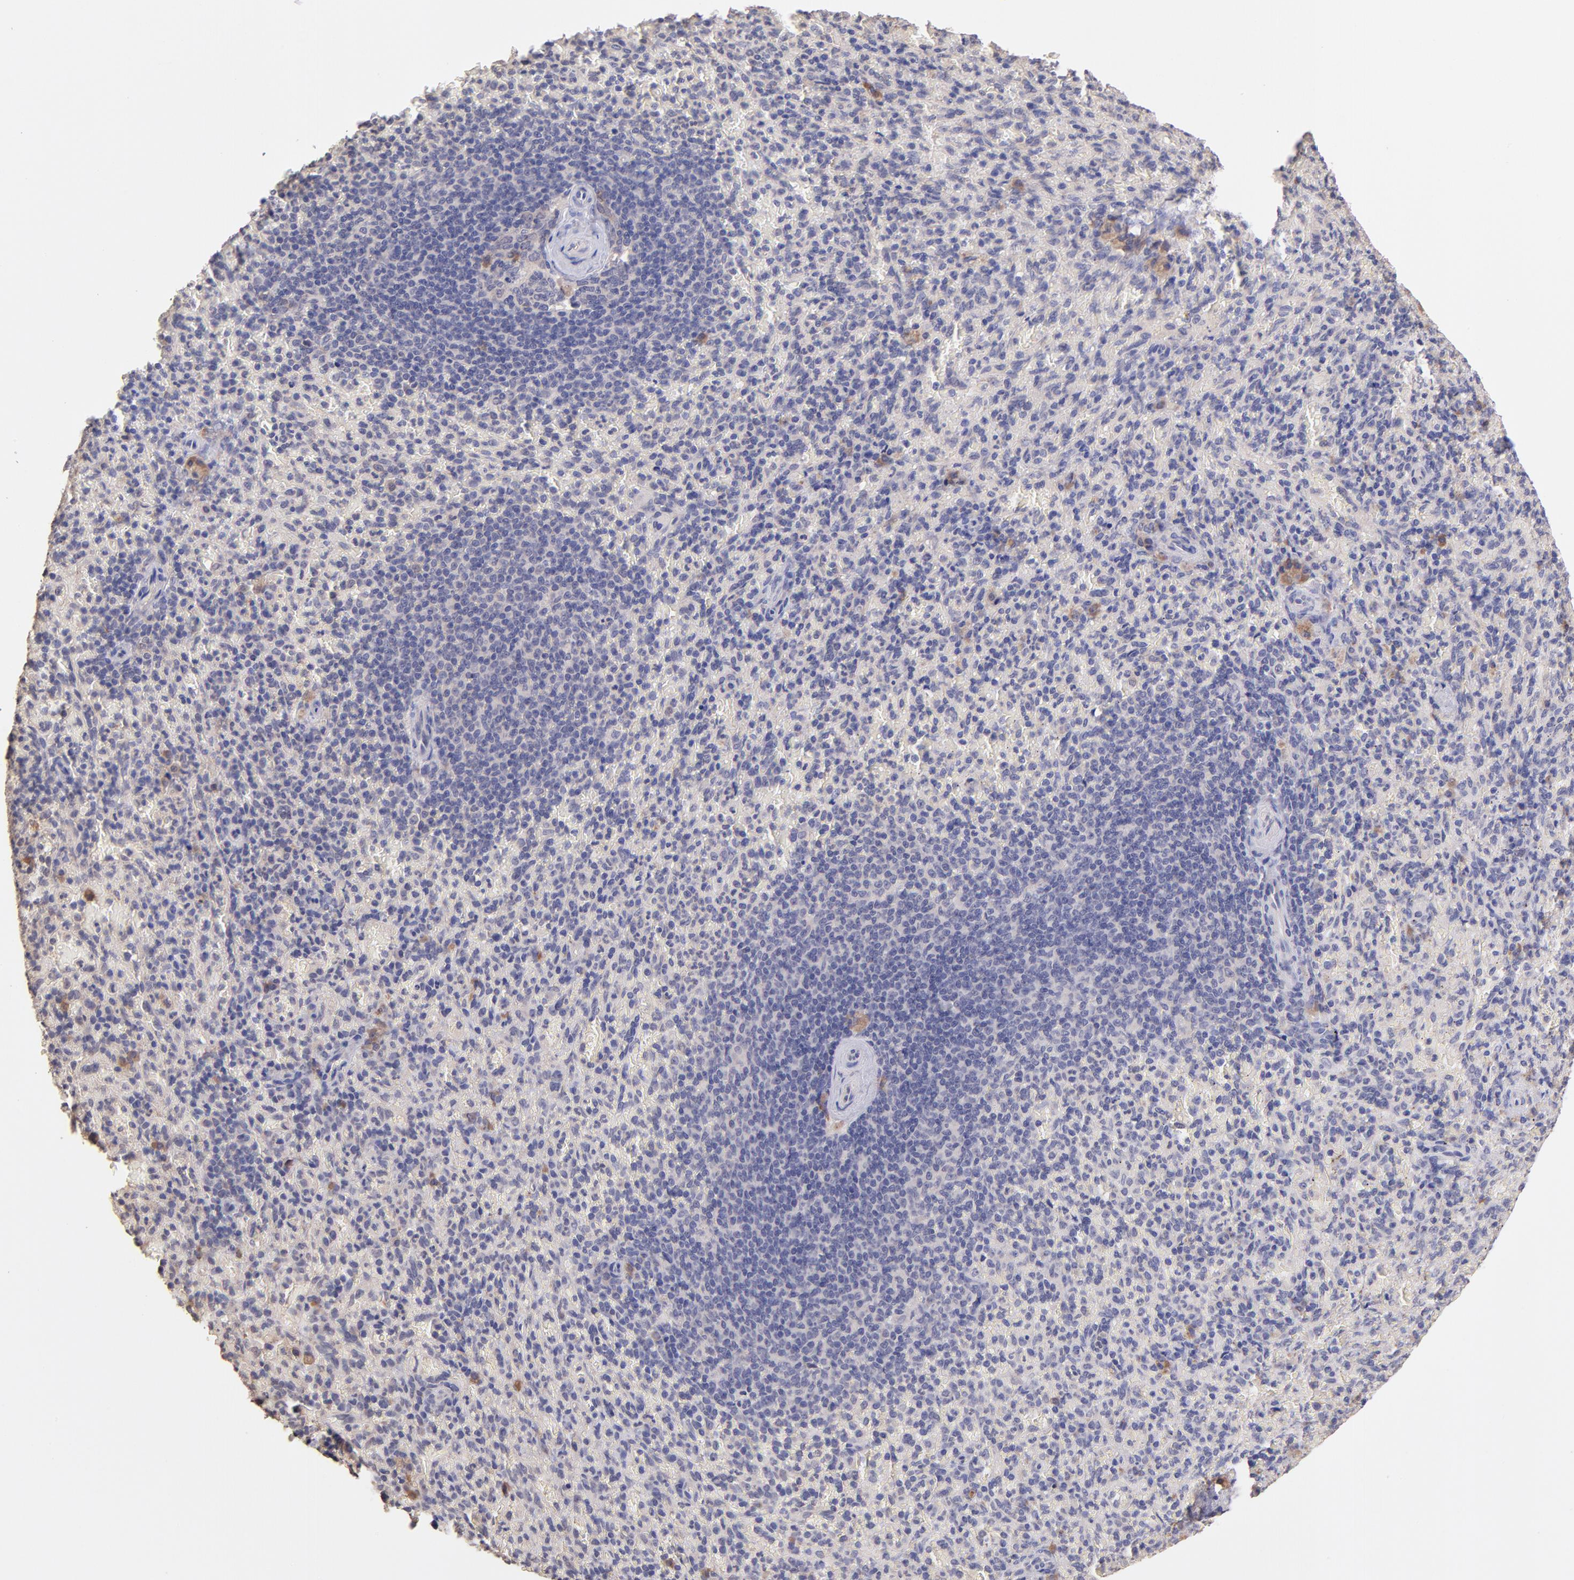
{"staining": {"intensity": "negative", "quantity": "none", "location": "none"}, "tissue": "spleen", "cell_type": "Cells in red pulp", "image_type": "normal", "snomed": [{"axis": "morphology", "description": "Normal tissue, NOS"}, {"axis": "topography", "description": "Spleen"}], "caption": "Immunohistochemical staining of unremarkable human spleen reveals no significant staining in cells in red pulp. (DAB immunohistochemistry, high magnification).", "gene": "RNASEL", "patient": {"sex": "female", "age": 43}}